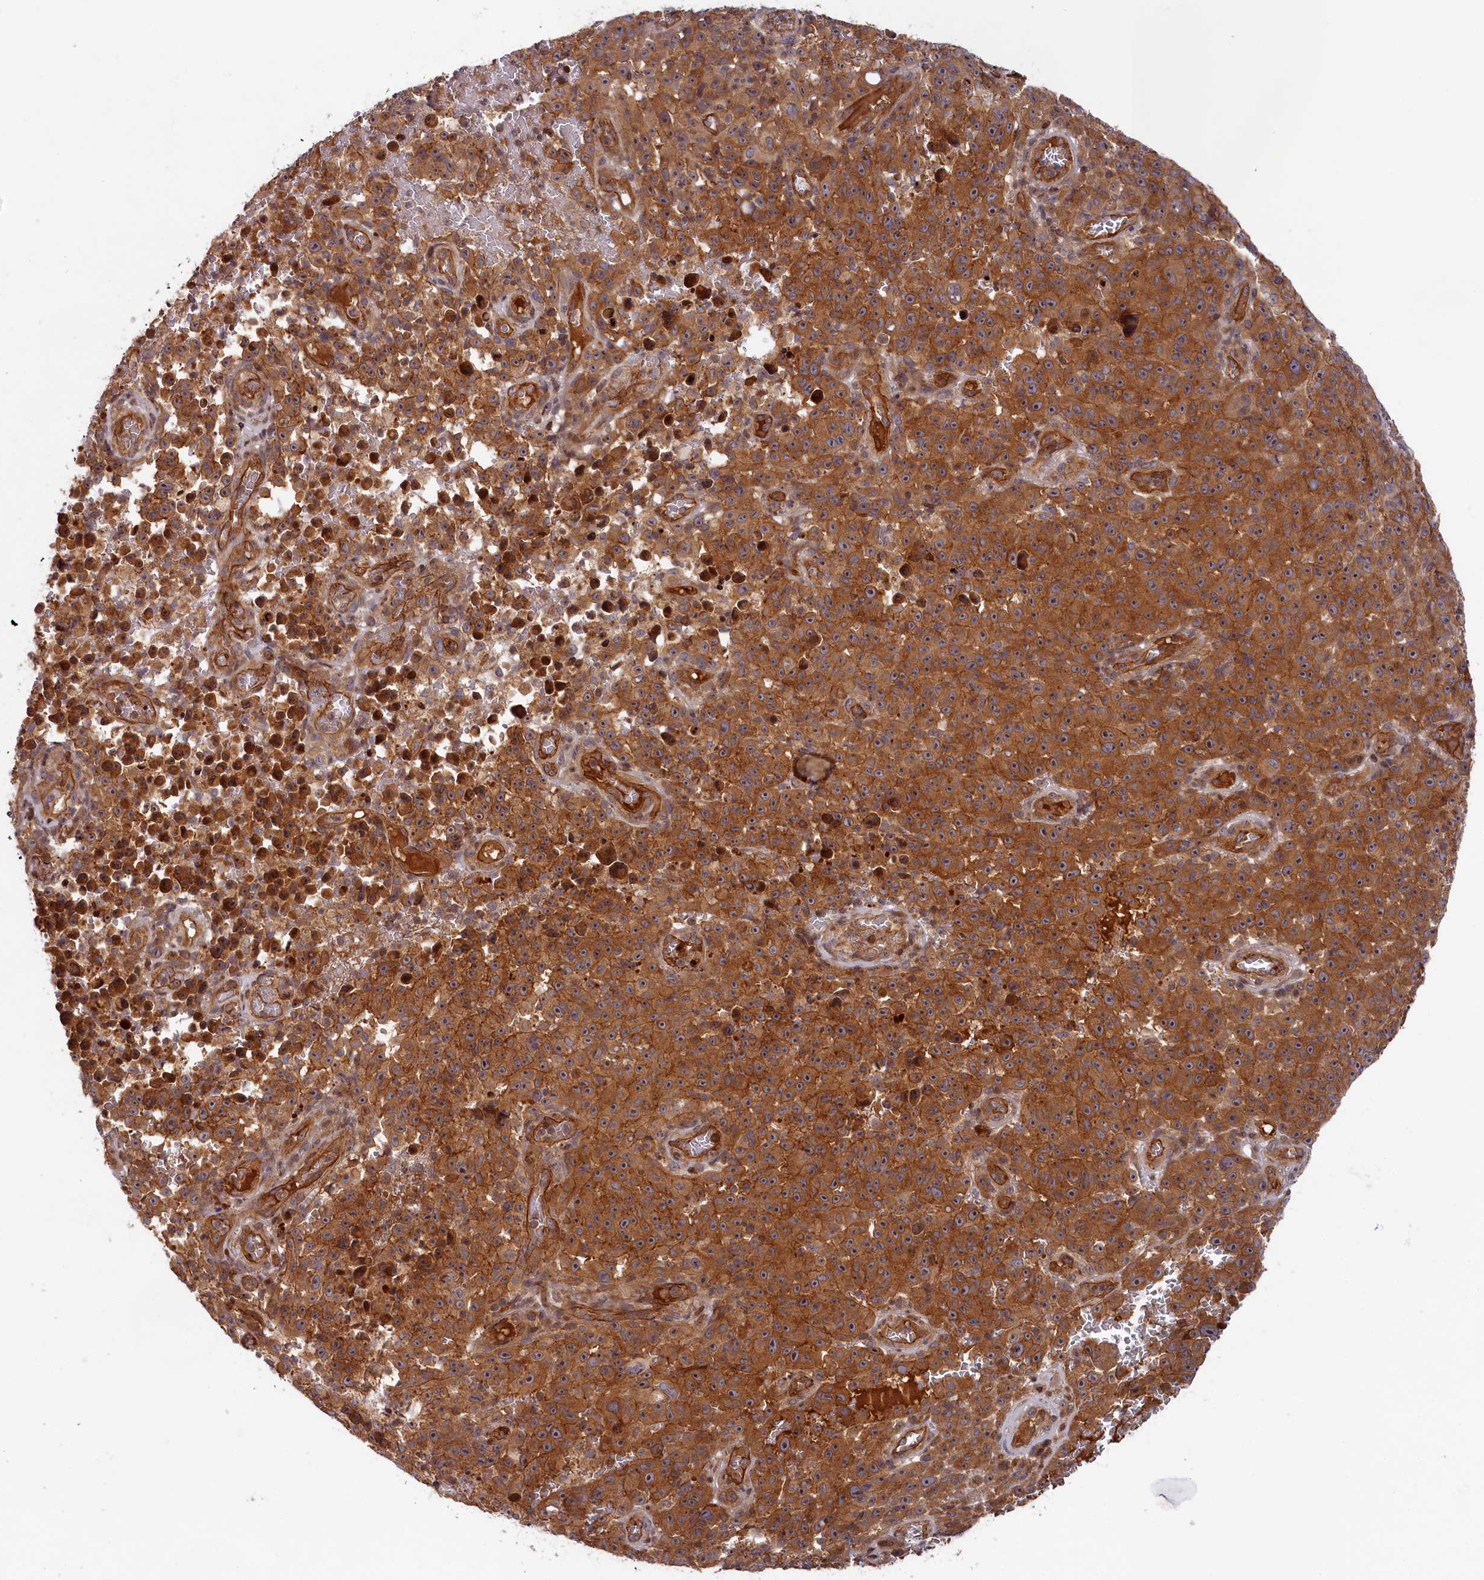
{"staining": {"intensity": "moderate", "quantity": ">75%", "location": "cytoplasmic/membranous,nuclear"}, "tissue": "melanoma", "cell_type": "Tumor cells", "image_type": "cancer", "snomed": [{"axis": "morphology", "description": "Malignant melanoma, NOS"}, {"axis": "topography", "description": "Skin"}], "caption": "Immunohistochemistry micrograph of neoplastic tissue: human melanoma stained using immunohistochemistry shows medium levels of moderate protein expression localized specifically in the cytoplasmic/membranous and nuclear of tumor cells, appearing as a cytoplasmic/membranous and nuclear brown color.", "gene": "CEP44", "patient": {"sex": "female", "age": 82}}